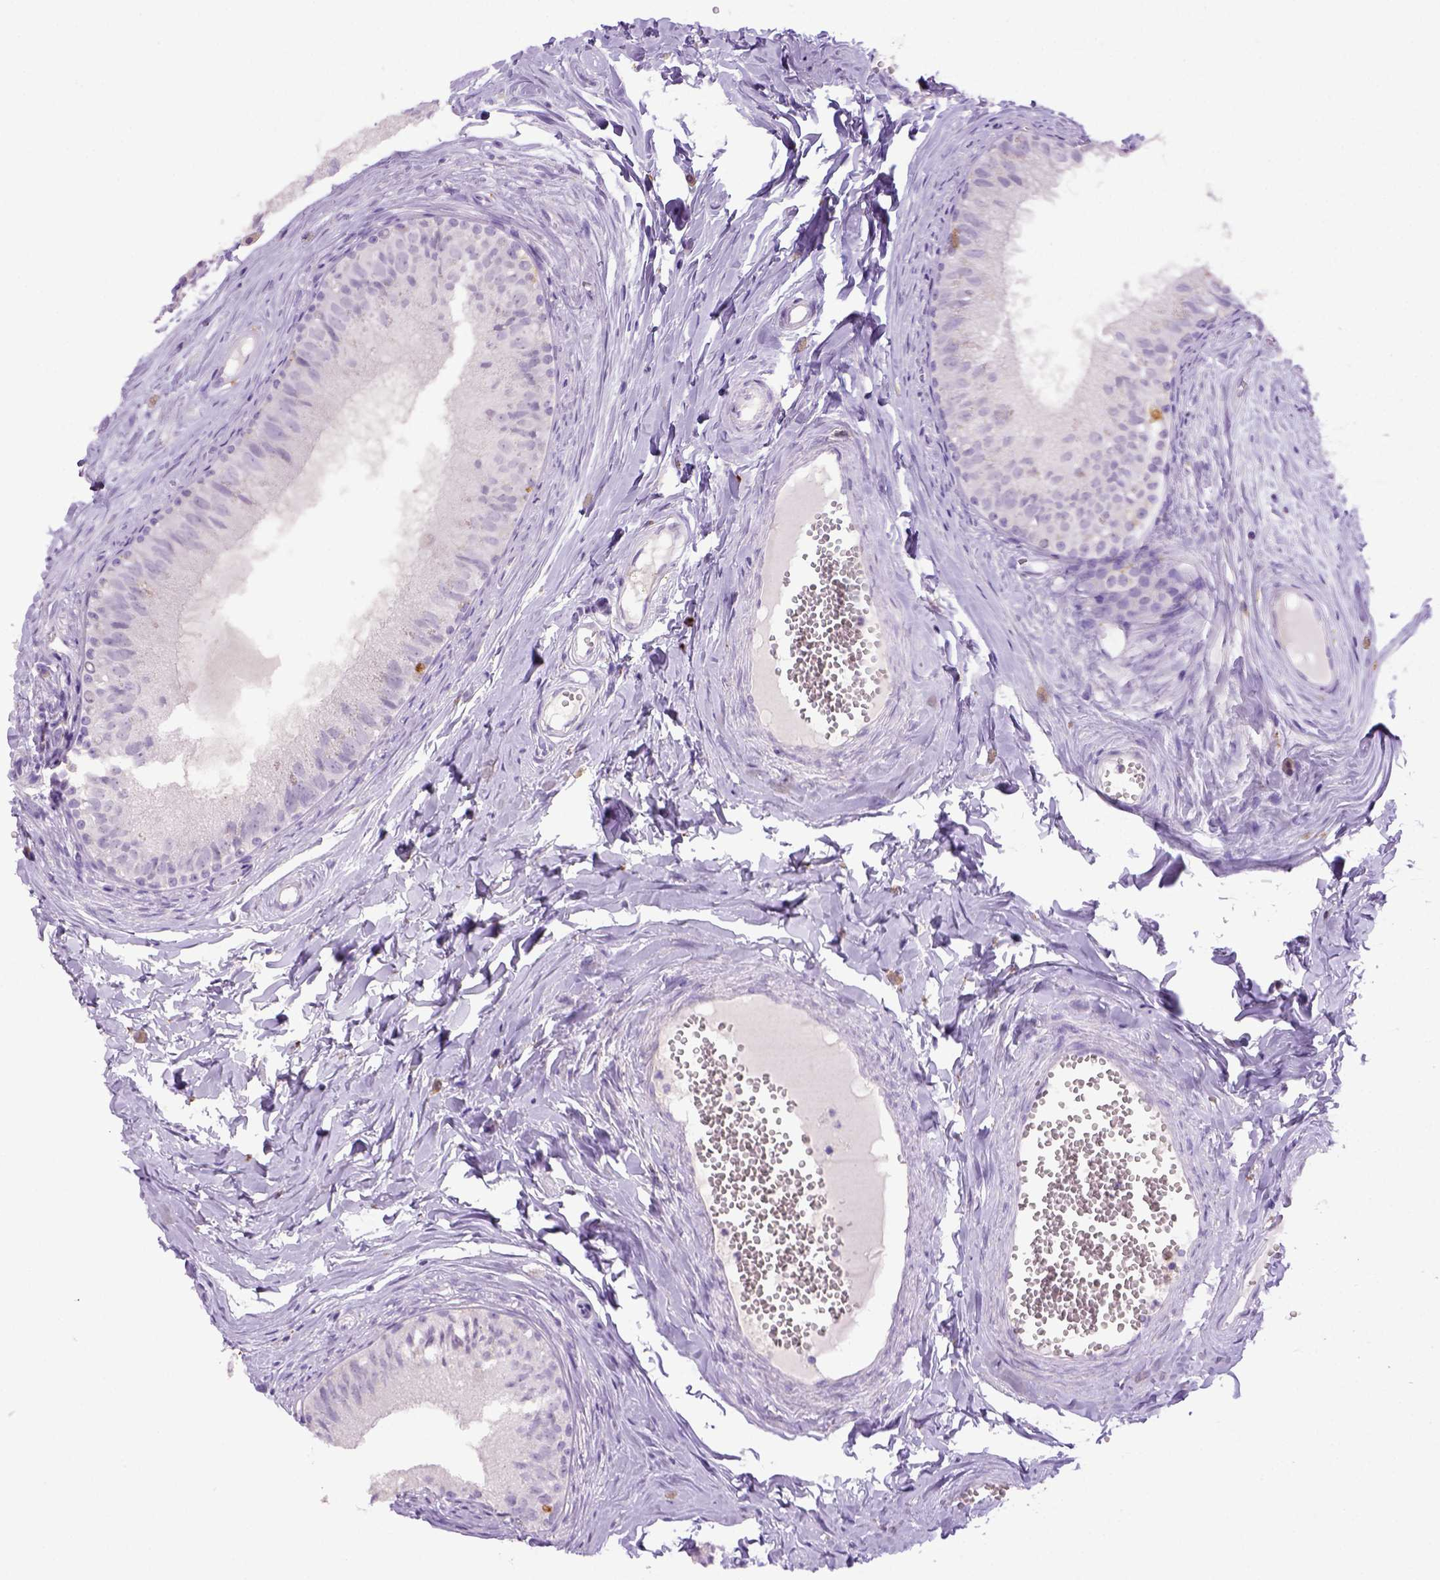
{"staining": {"intensity": "negative", "quantity": "none", "location": "none"}, "tissue": "epididymis", "cell_type": "Glandular cells", "image_type": "normal", "snomed": [{"axis": "morphology", "description": "Normal tissue, NOS"}, {"axis": "topography", "description": "Epididymis"}], "caption": "A histopathology image of human epididymis is negative for staining in glandular cells. The staining is performed using DAB (3,3'-diaminobenzidine) brown chromogen with nuclei counter-stained in using hematoxylin.", "gene": "CD68", "patient": {"sex": "male", "age": 45}}